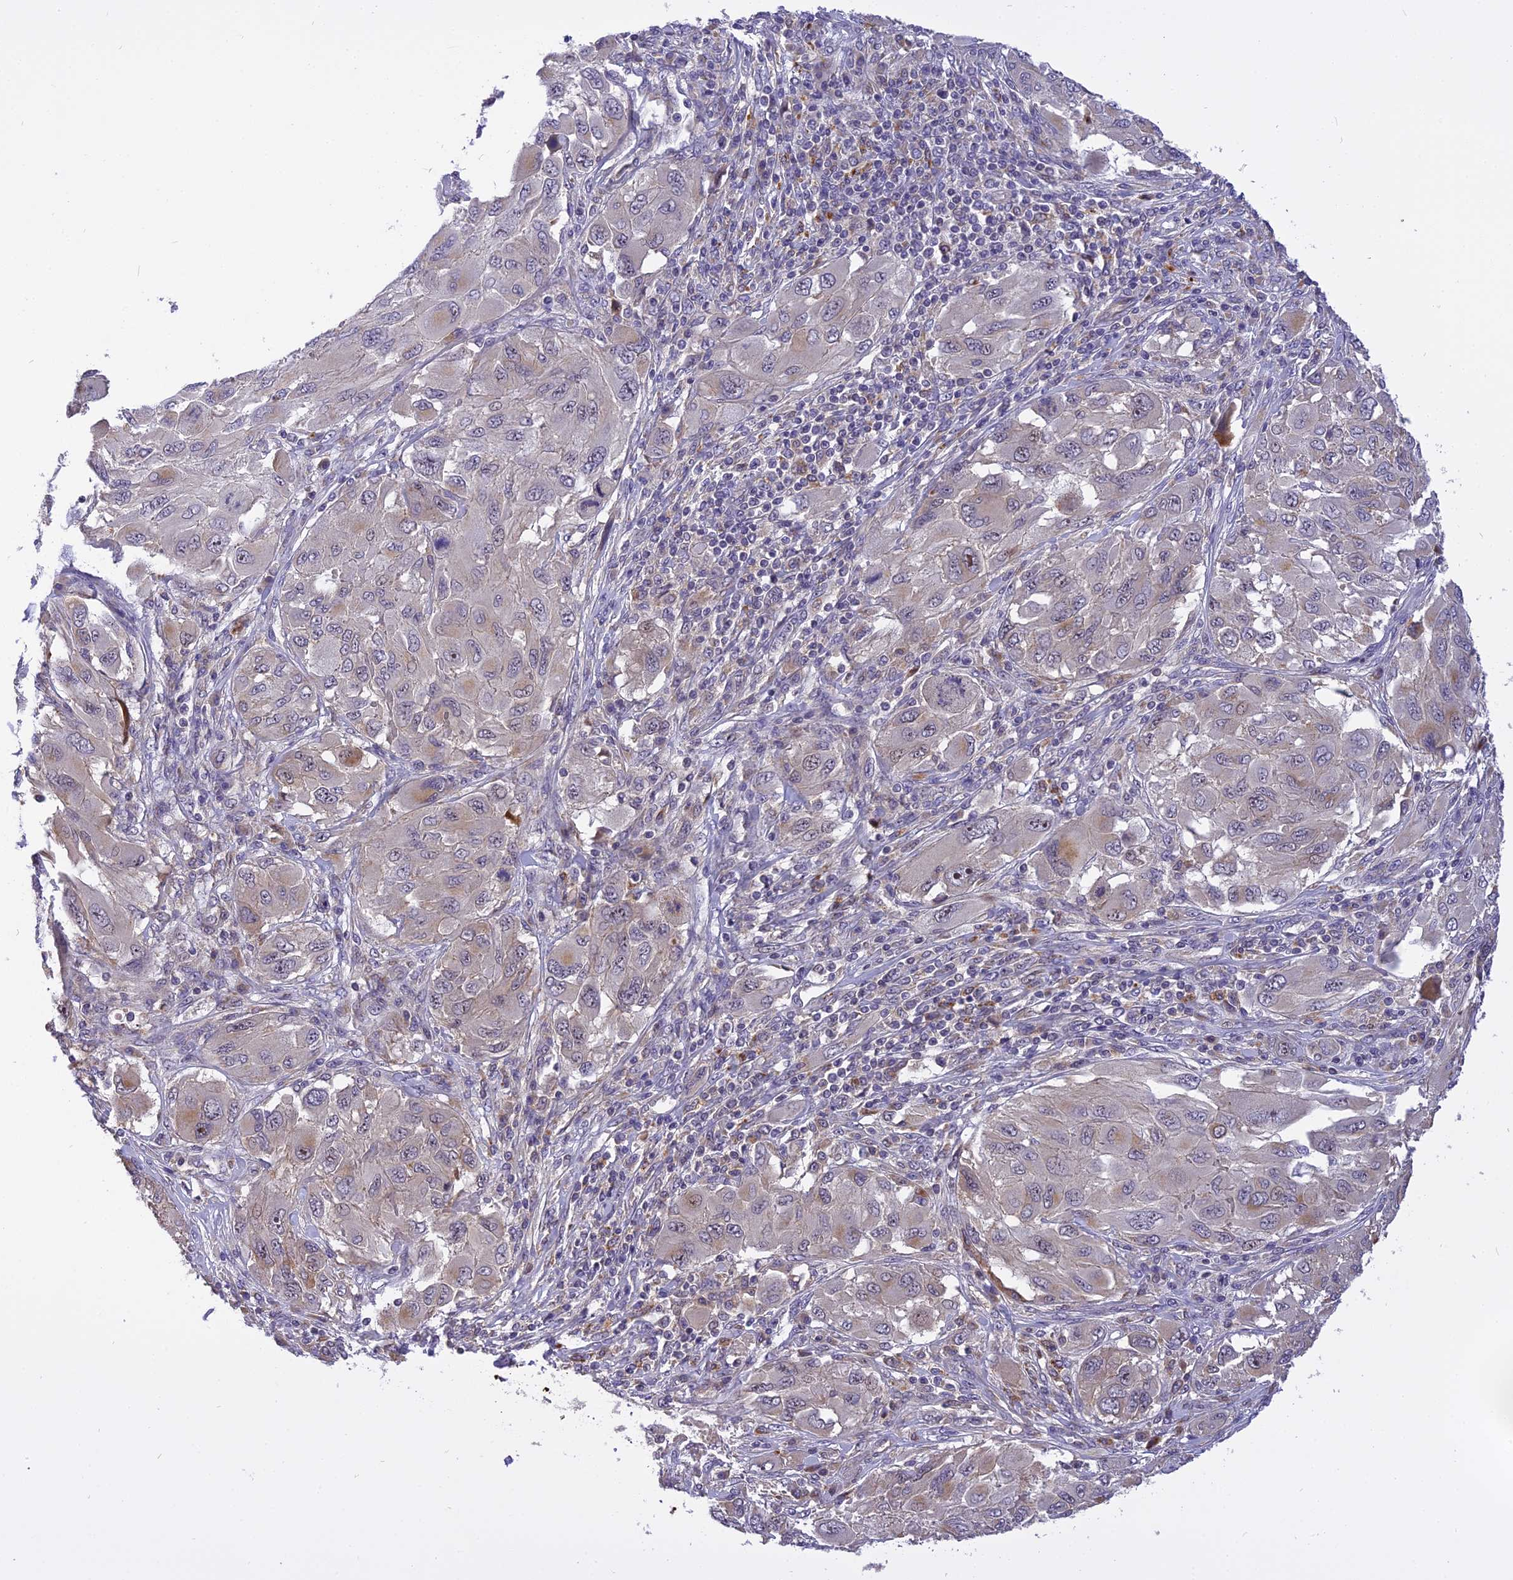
{"staining": {"intensity": "negative", "quantity": "none", "location": "none"}, "tissue": "melanoma", "cell_type": "Tumor cells", "image_type": "cancer", "snomed": [{"axis": "morphology", "description": "Malignant melanoma, NOS"}, {"axis": "topography", "description": "Skin"}], "caption": "This is an IHC histopathology image of human malignant melanoma. There is no expression in tumor cells.", "gene": "FNIP2", "patient": {"sex": "female", "age": 91}}